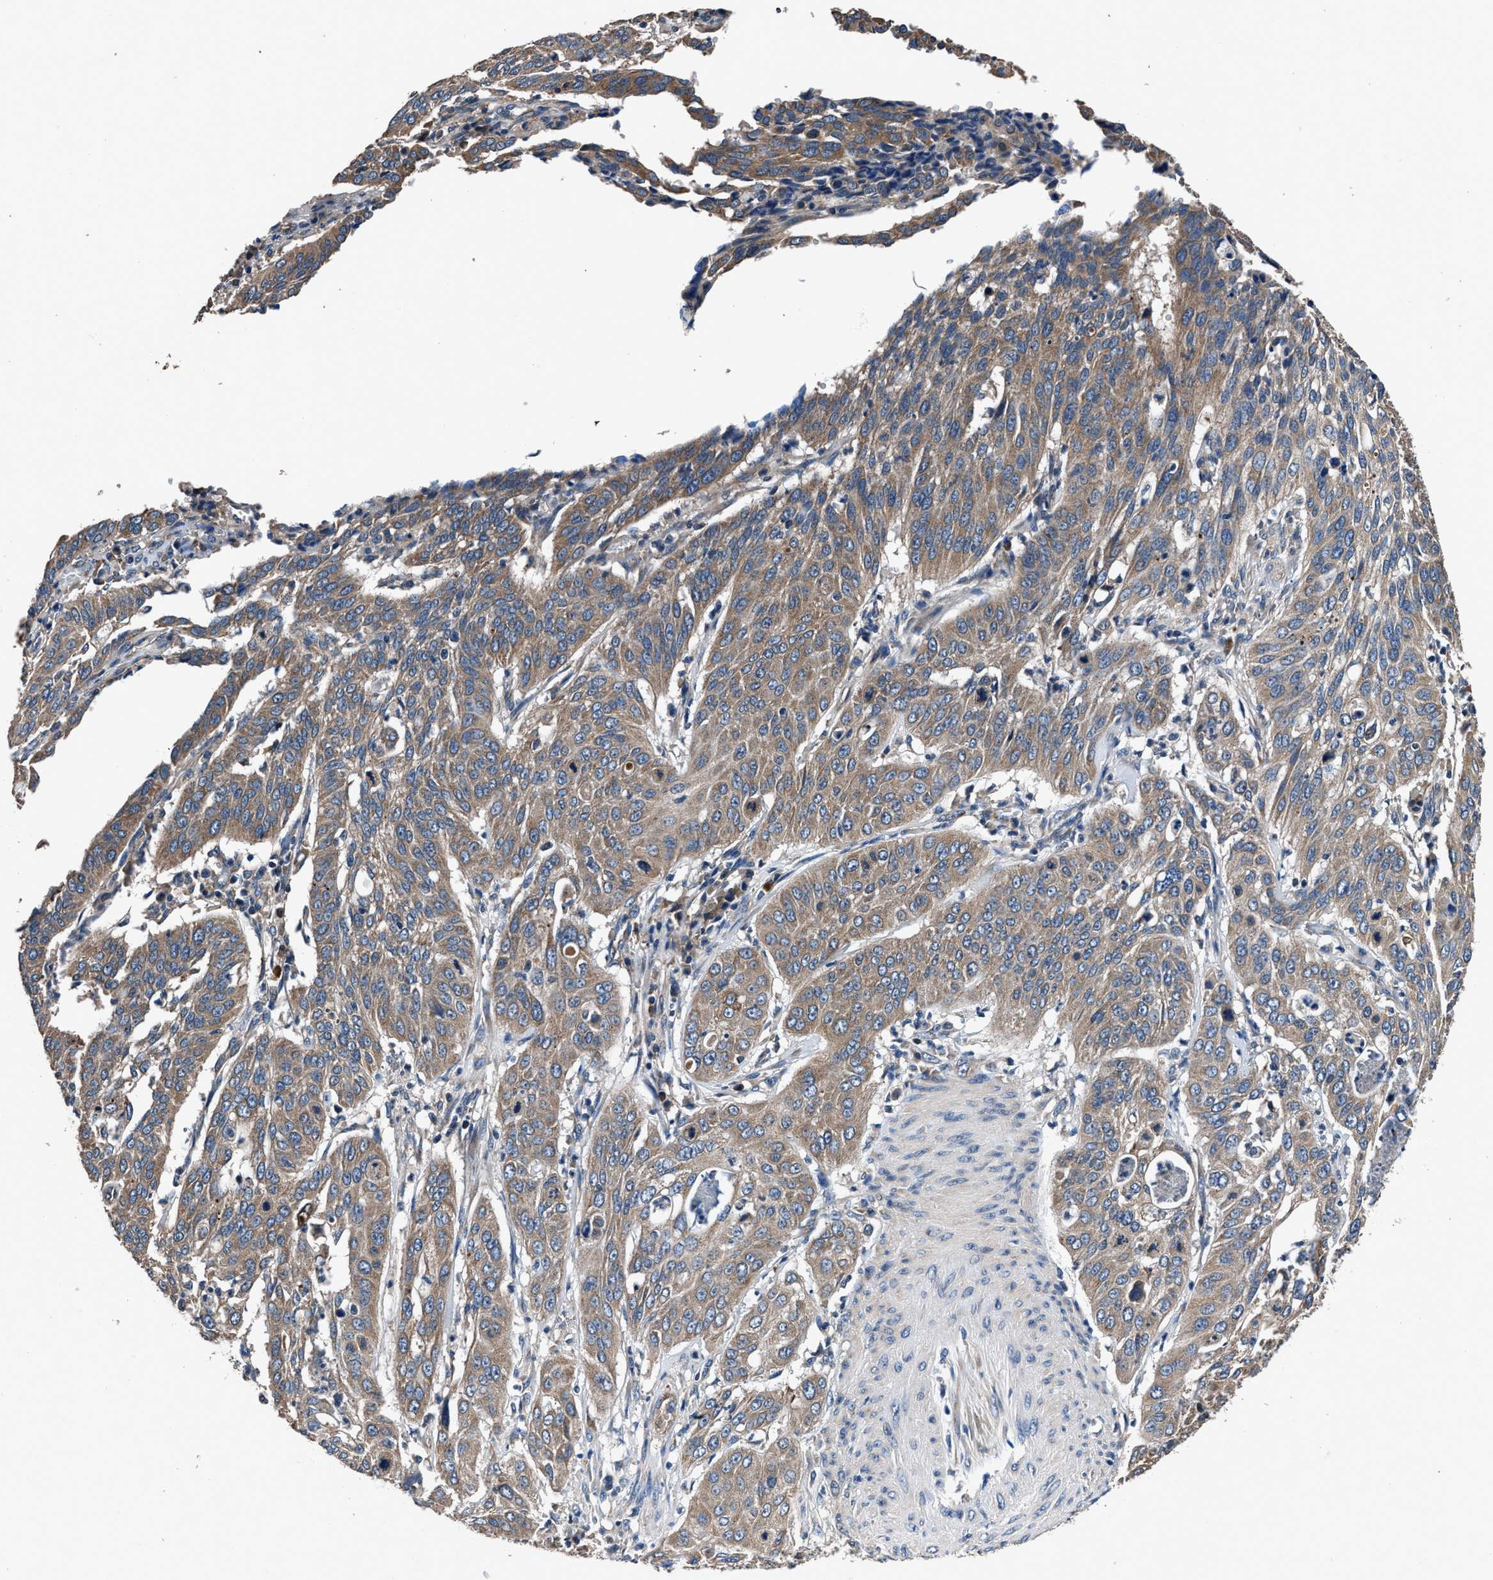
{"staining": {"intensity": "moderate", "quantity": ">75%", "location": "cytoplasmic/membranous"}, "tissue": "cervical cancer", "cell_type": "Tumor cells", "image_type": "cancer", "snomed": [{"axis": "morphology", "description": "Normal tissue, NOS"}, {"axis": "morphology", "description": "Squamous cell carcinoma, NOS"}, {"axis": "topography", "description": "Cervix"}], "caption": "Immunohistochemistry (IHC) (DAB) staining of human cervical squamous cell carcinoma exhibits moderate cytoplasmic/membranous protein positivity in about >75% of tumor cells. (IHC, brightfield microscopy, high magnification).", "gene": "DHRS7B", "patient": {"sex": "female", "age": 39}}